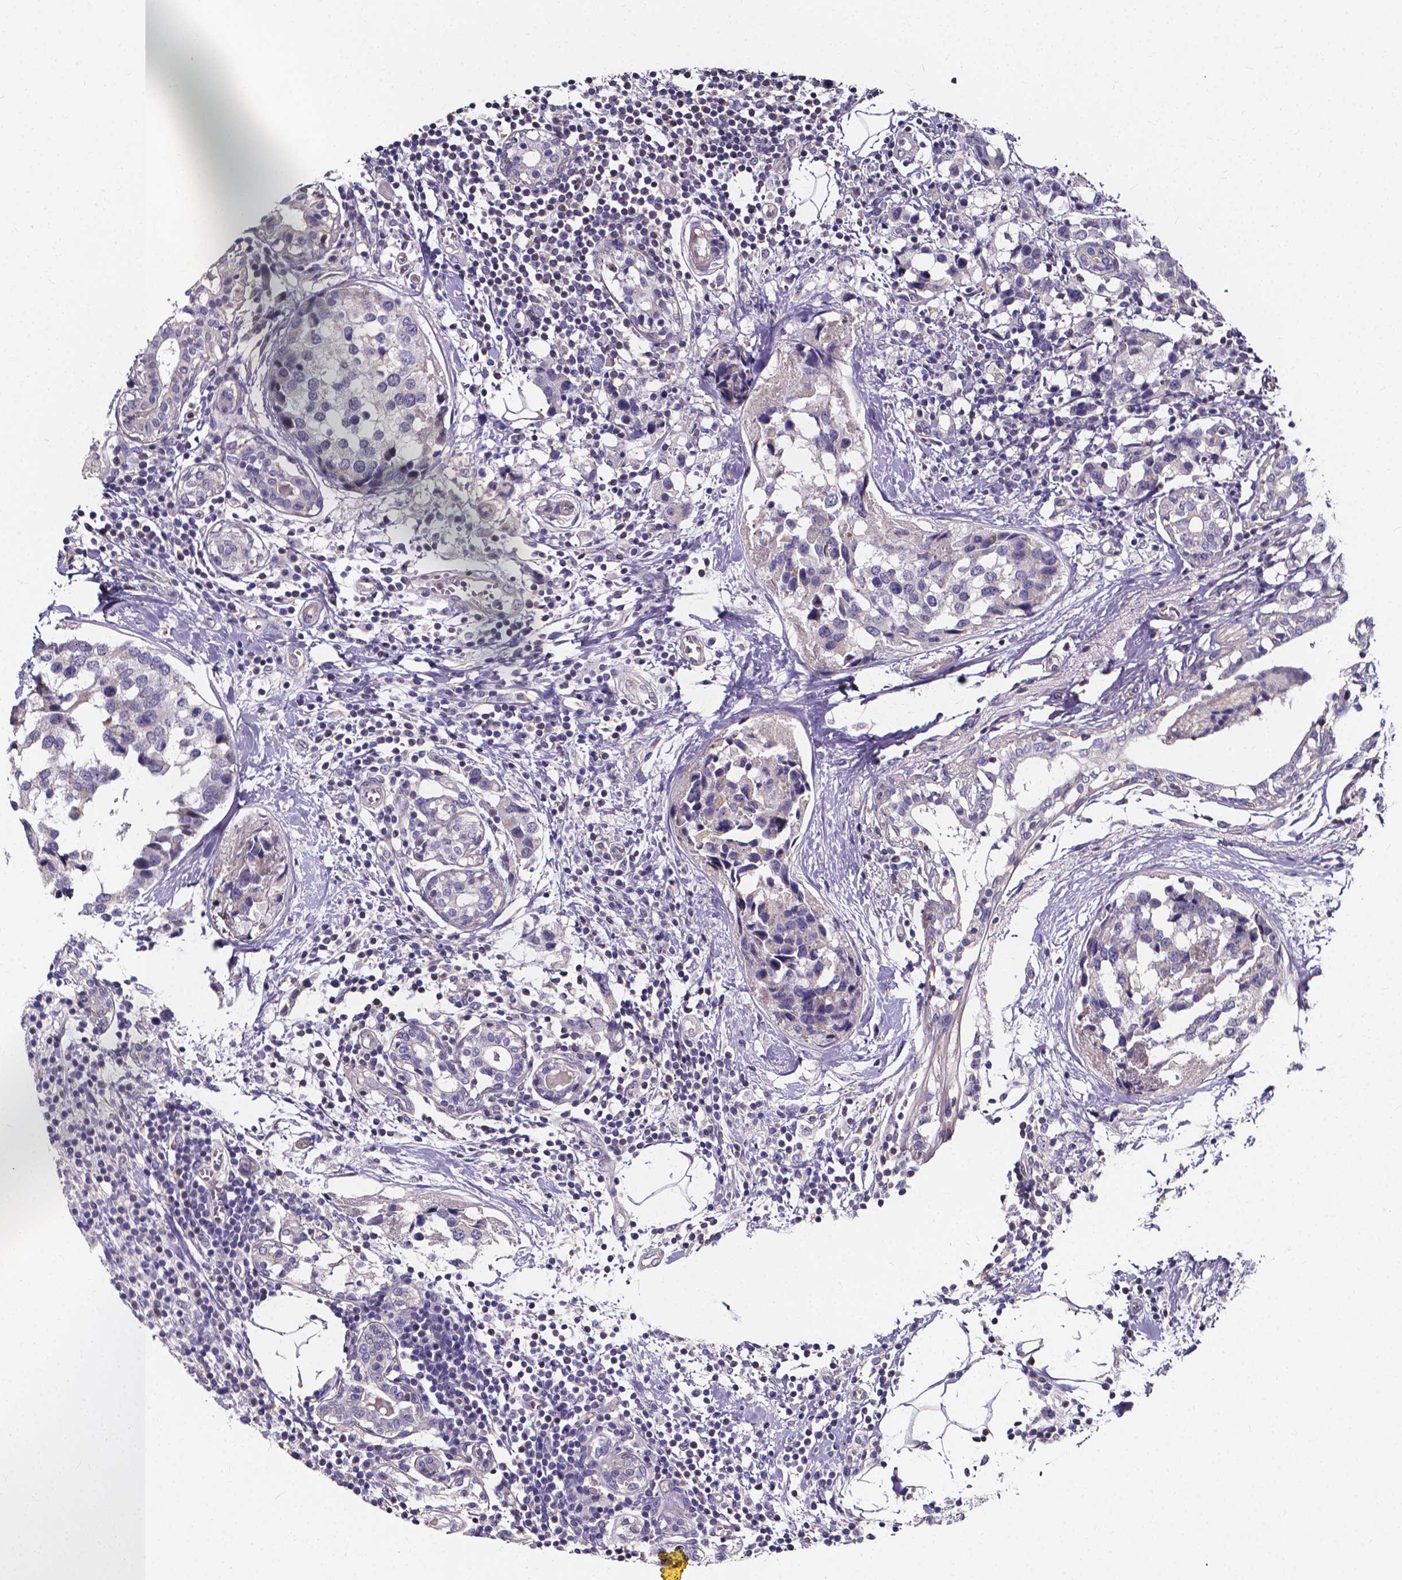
{"staining": {"intensity": "negative", "quantity": "none", "location": "none"}, "tissue": "breast cancer", "cell_type": "Tumor cells", "image_type": "cancer", "snomed": [{"axis": "morphology", "description": "Lobular carcinoma"}, {"axis": "topography", "description": "Breast"}], "caption": "DAB immunohistochemical staining of lobular carcinoma (breast) reveals no significant staining in tumor cells.", "gene": "THEMIS", "patient": {"sex": "female", "age": 59}}